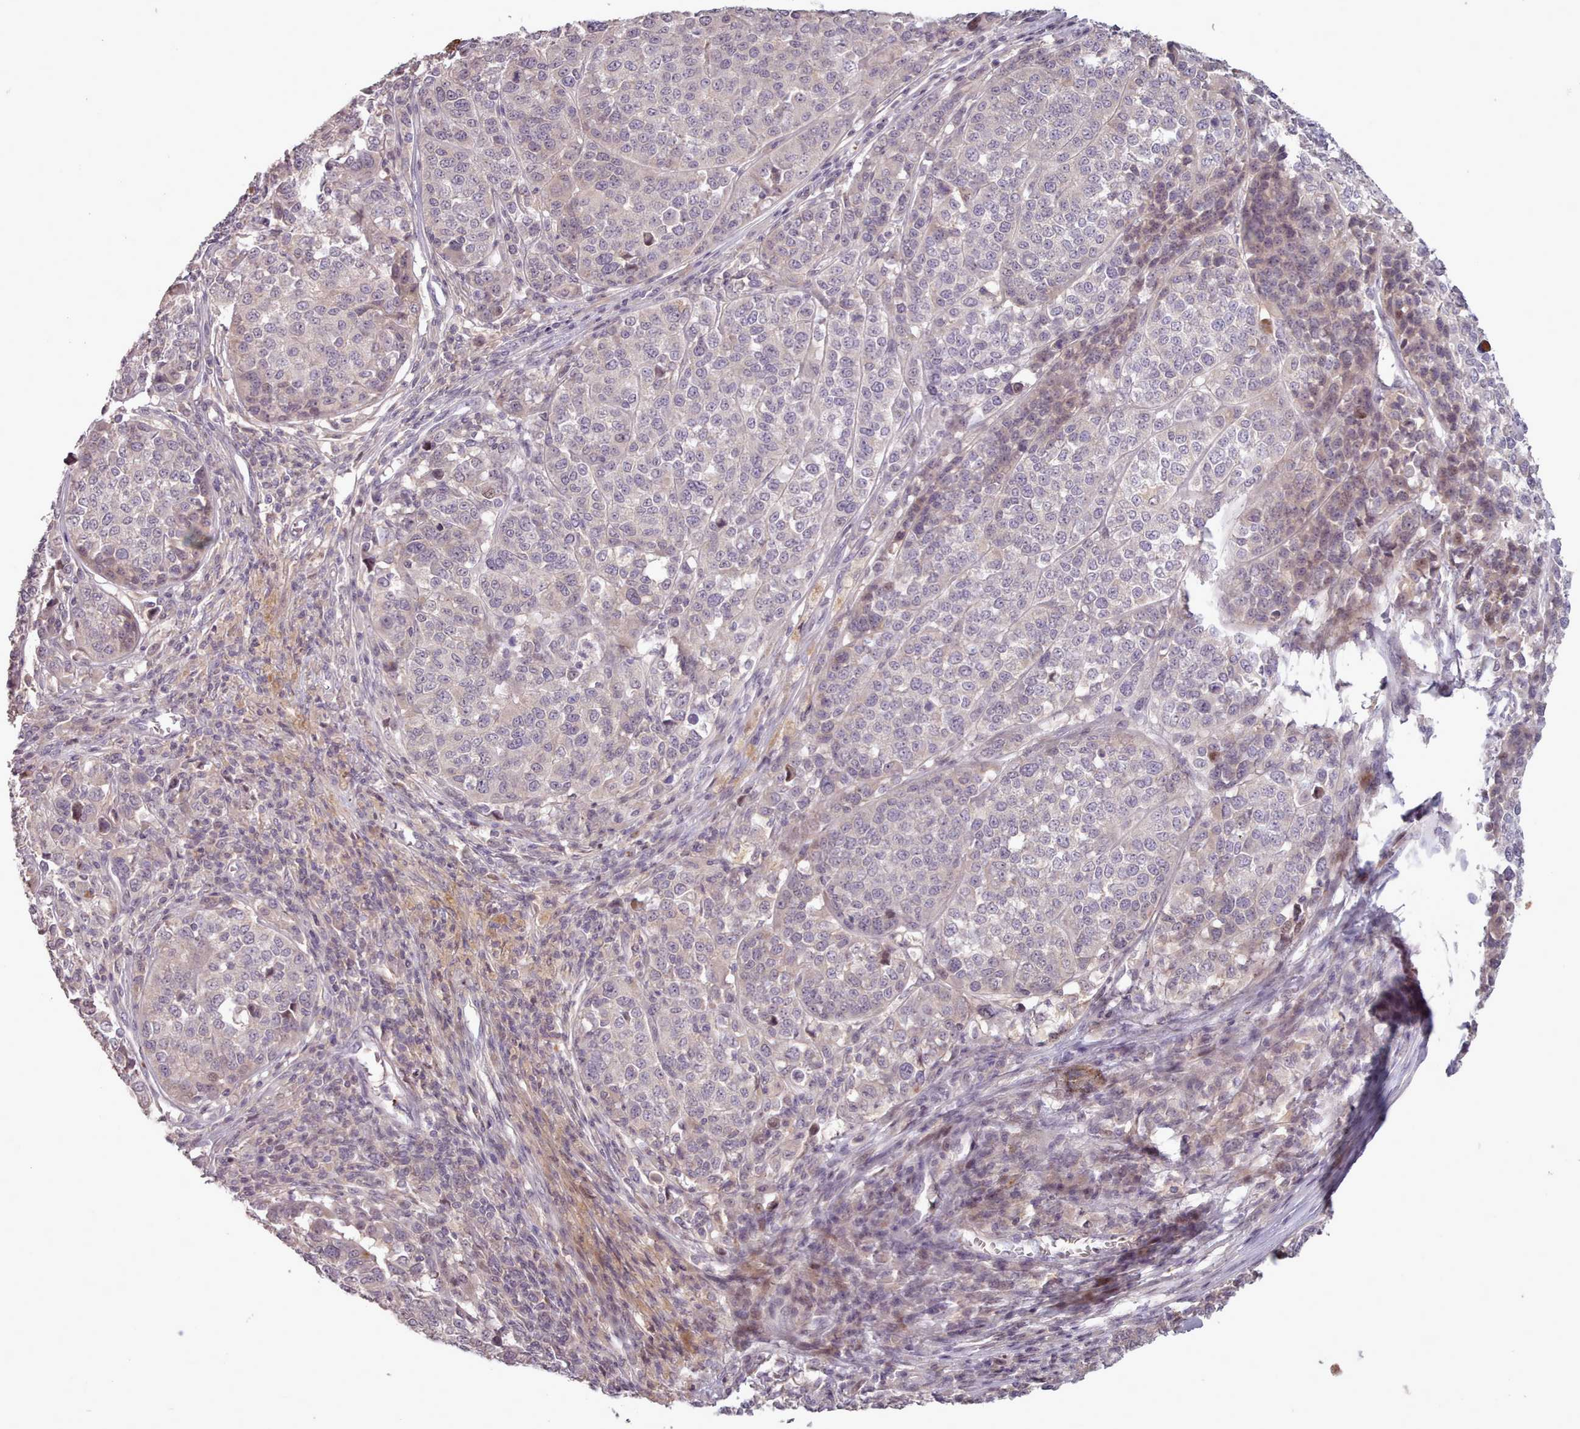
{"staining": {"intensity": "negative", "quantity": "none", "location": "none"}, "tissue": "melanoma", "cell_type": "Tumor cells", "image_type": "cancer", "snomed": [{"axis": "morphology", "description": "Malignant melanoma, Metastatic site"}, {"axis": "topography", "description": "Lymph node"}], "caption": "IHC photomicrograph of melanoma stained for a protein (brown), which exhibits no staining in tumor cells.", "gene": "LEFTY2", "patient": {"sex": "male", "age": 44}}